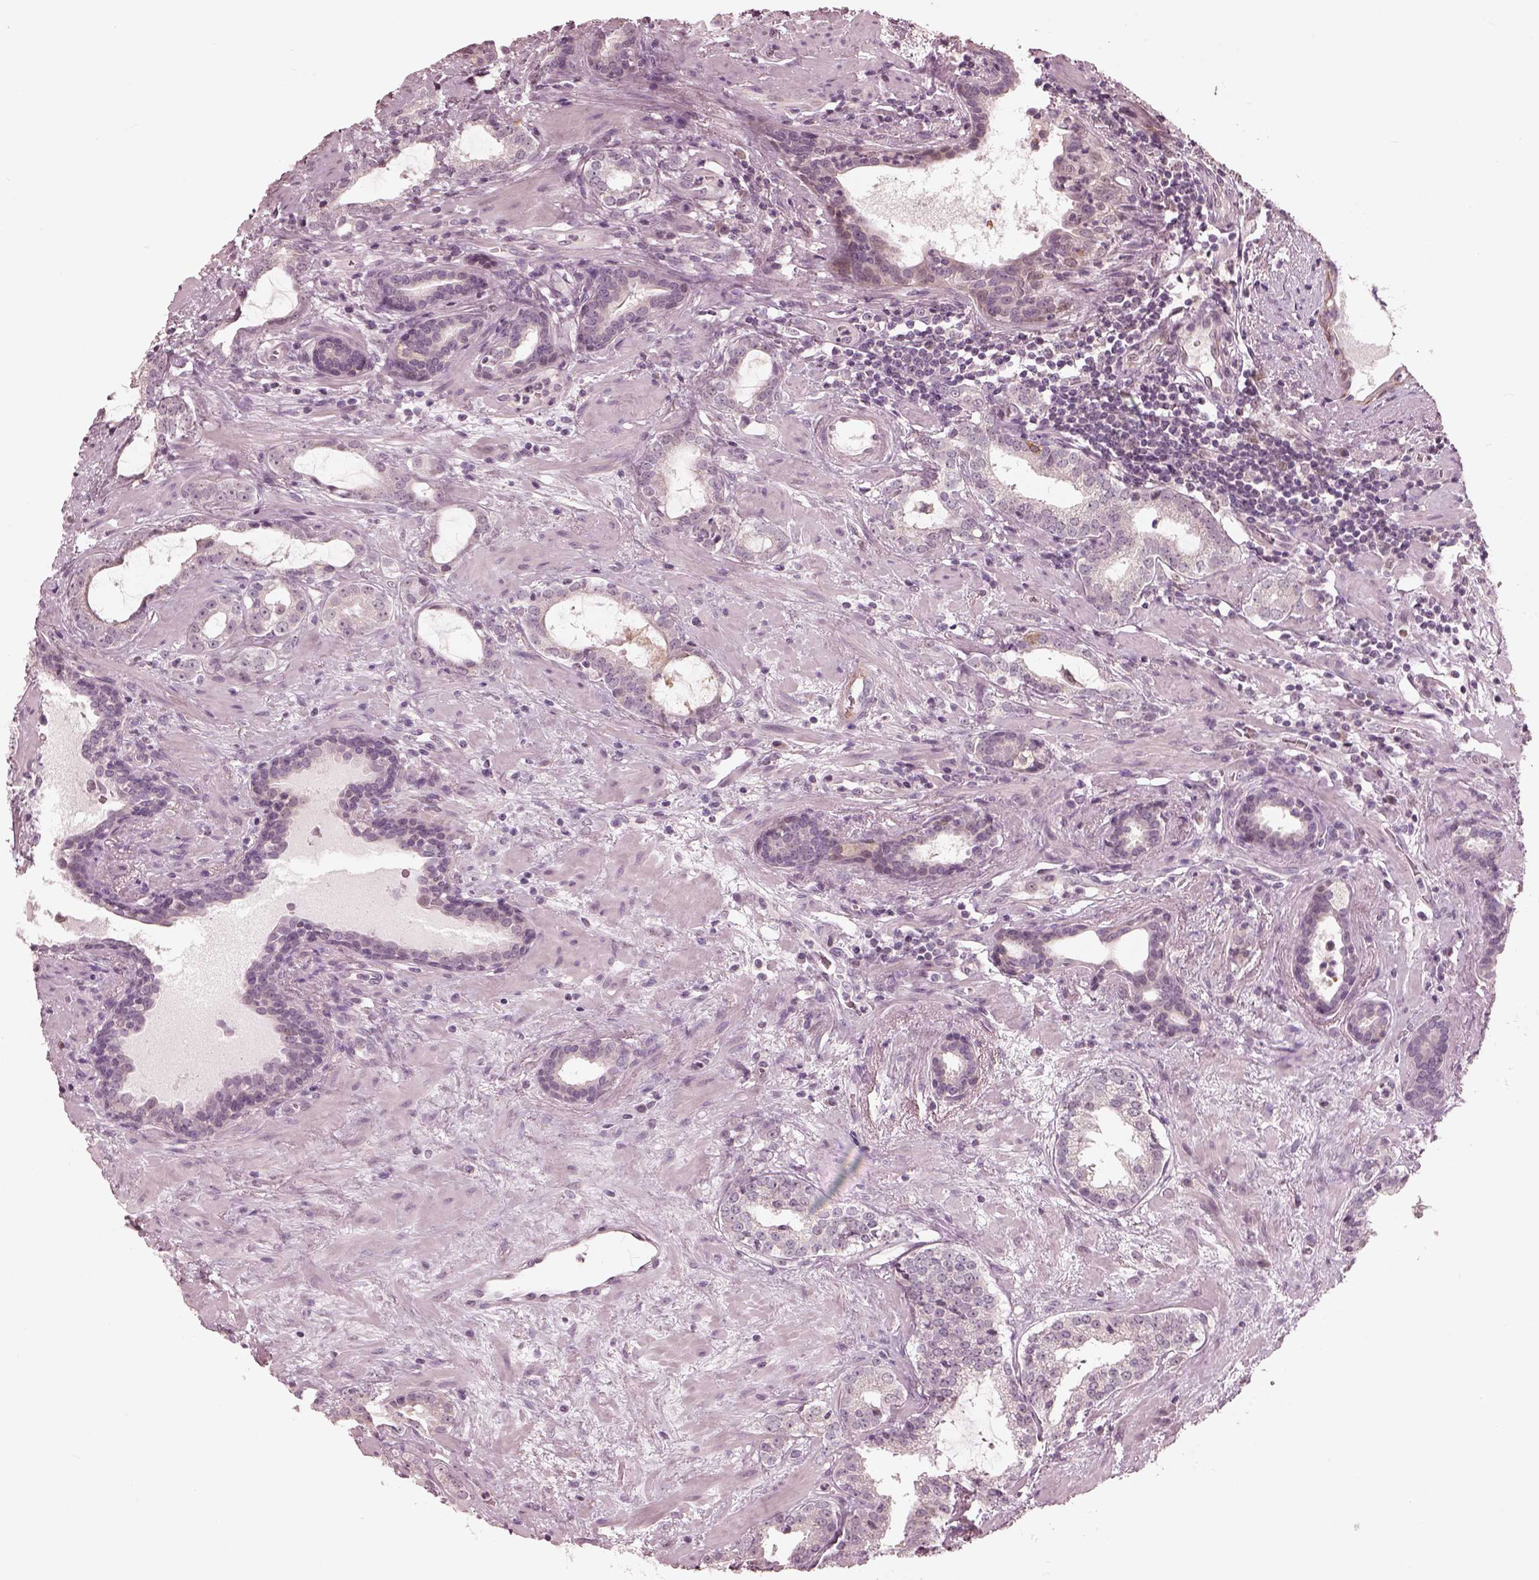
{"staining": {"intensity": "negative", "quantity": "none", "location": "none"}, "tissue": "prostate cancer", "cell_type": "Tumor cells", "image_type": "cancer", "snomed": [{"axis": "morphology", "description": "Adenocarcinoma, NOS"}, {"axis": "topography", "description": "Prostate"}], "caption": "Tumor cells are negative for brown protein staining in prostate cancer.", "gene": "IQCG", "patient": {"sex": "male", "age": 66}}